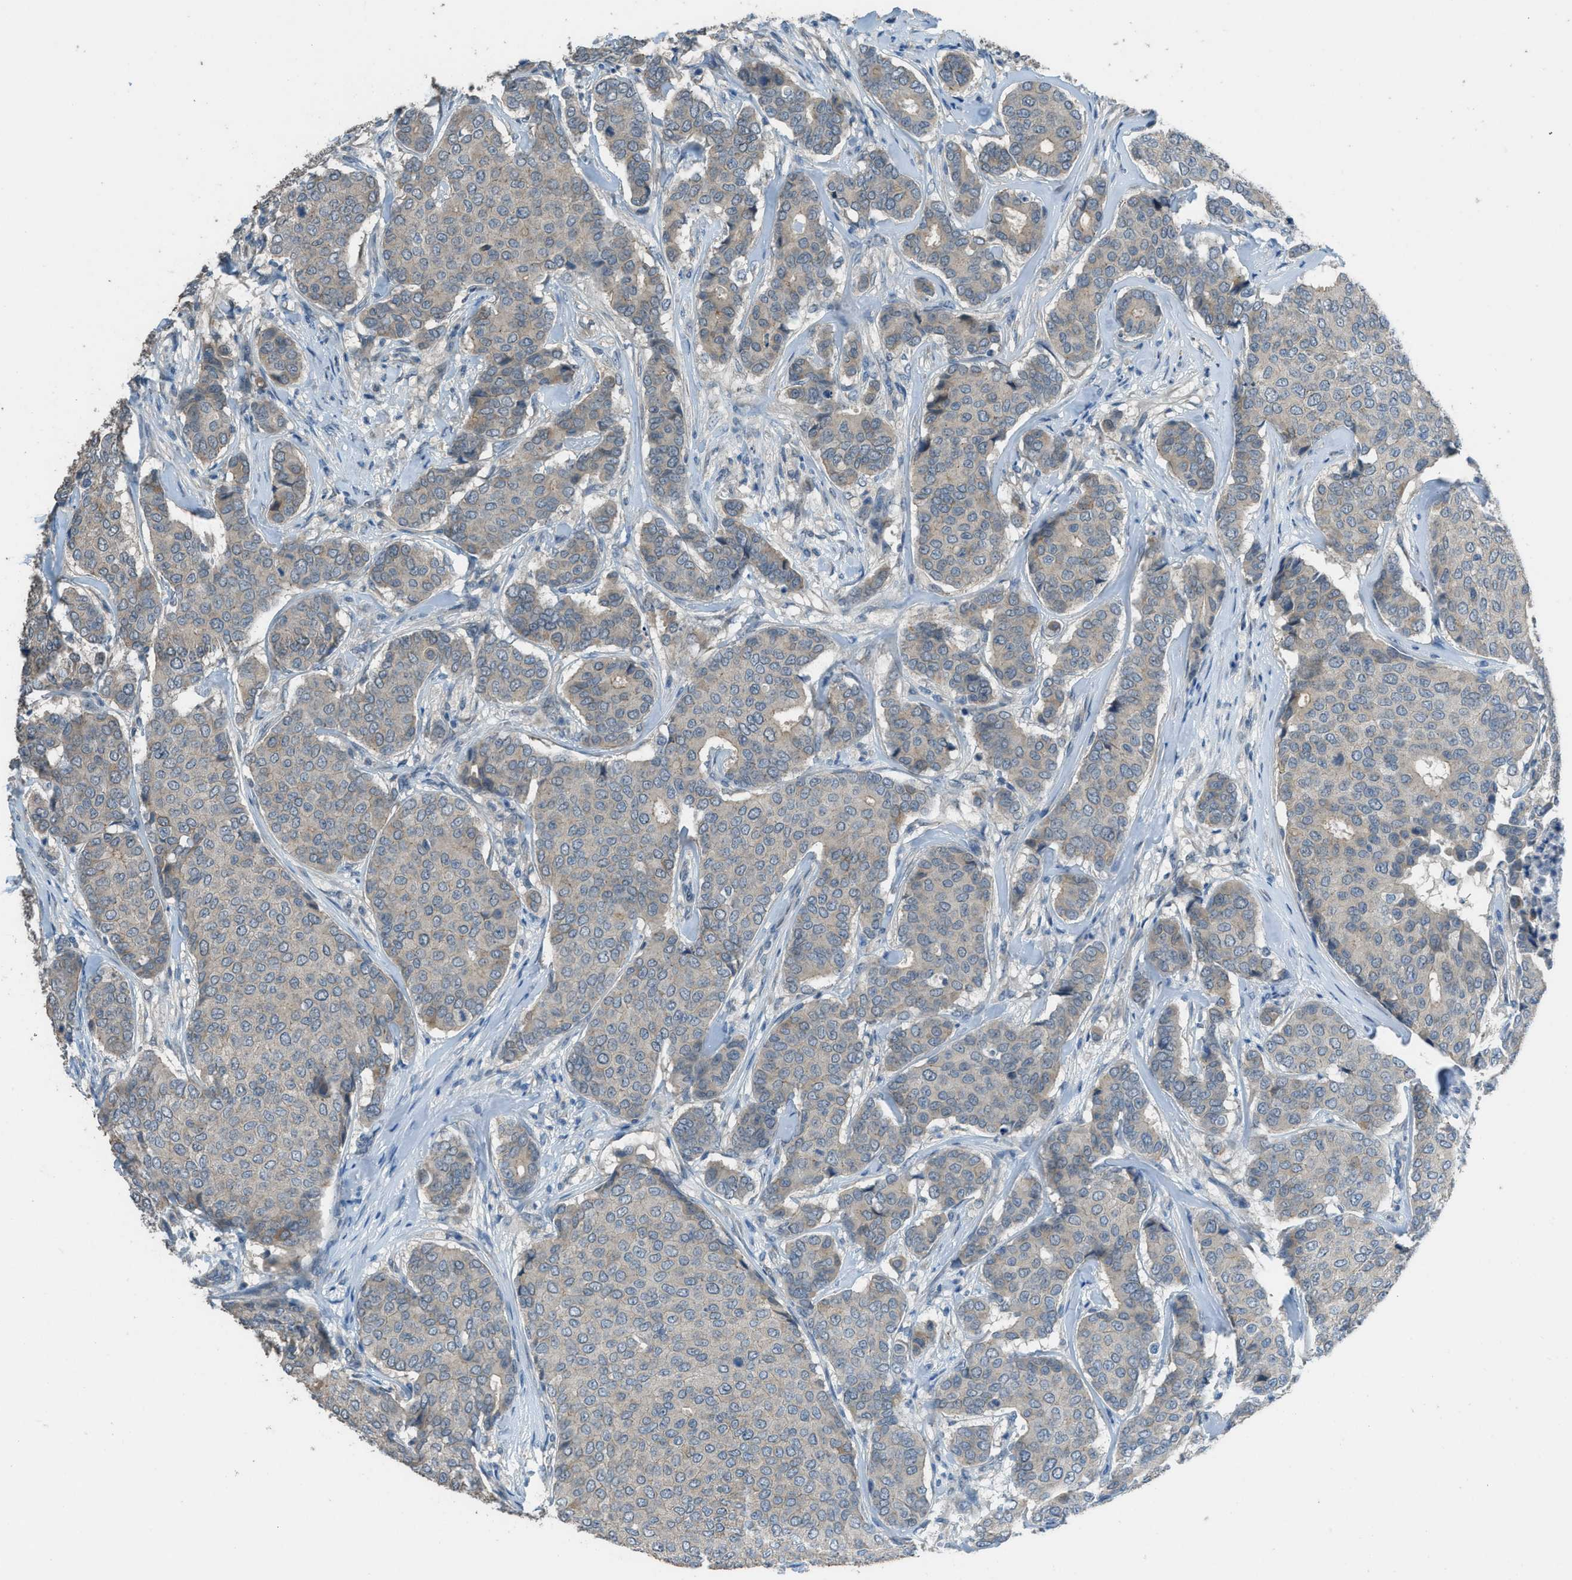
{"staining": {"intensity": "weak", "quantity": "<25%", "location": "cytoplasmic/membranous"}, "tissue": "breast cancer", "cell_type": "Tumor cells", "image_type": "cancer", "snomed": [{"axis": "morphology", "description": "Duct carcinoma"}, {"axis": "topography", "description": "Breast"}], "caption": "DAB immunohistochemical staining of human breast cancer shows no significant expression in tumor cells.", "gene": "TIMD4", "patient": {"sex": "female", "age": 75}}